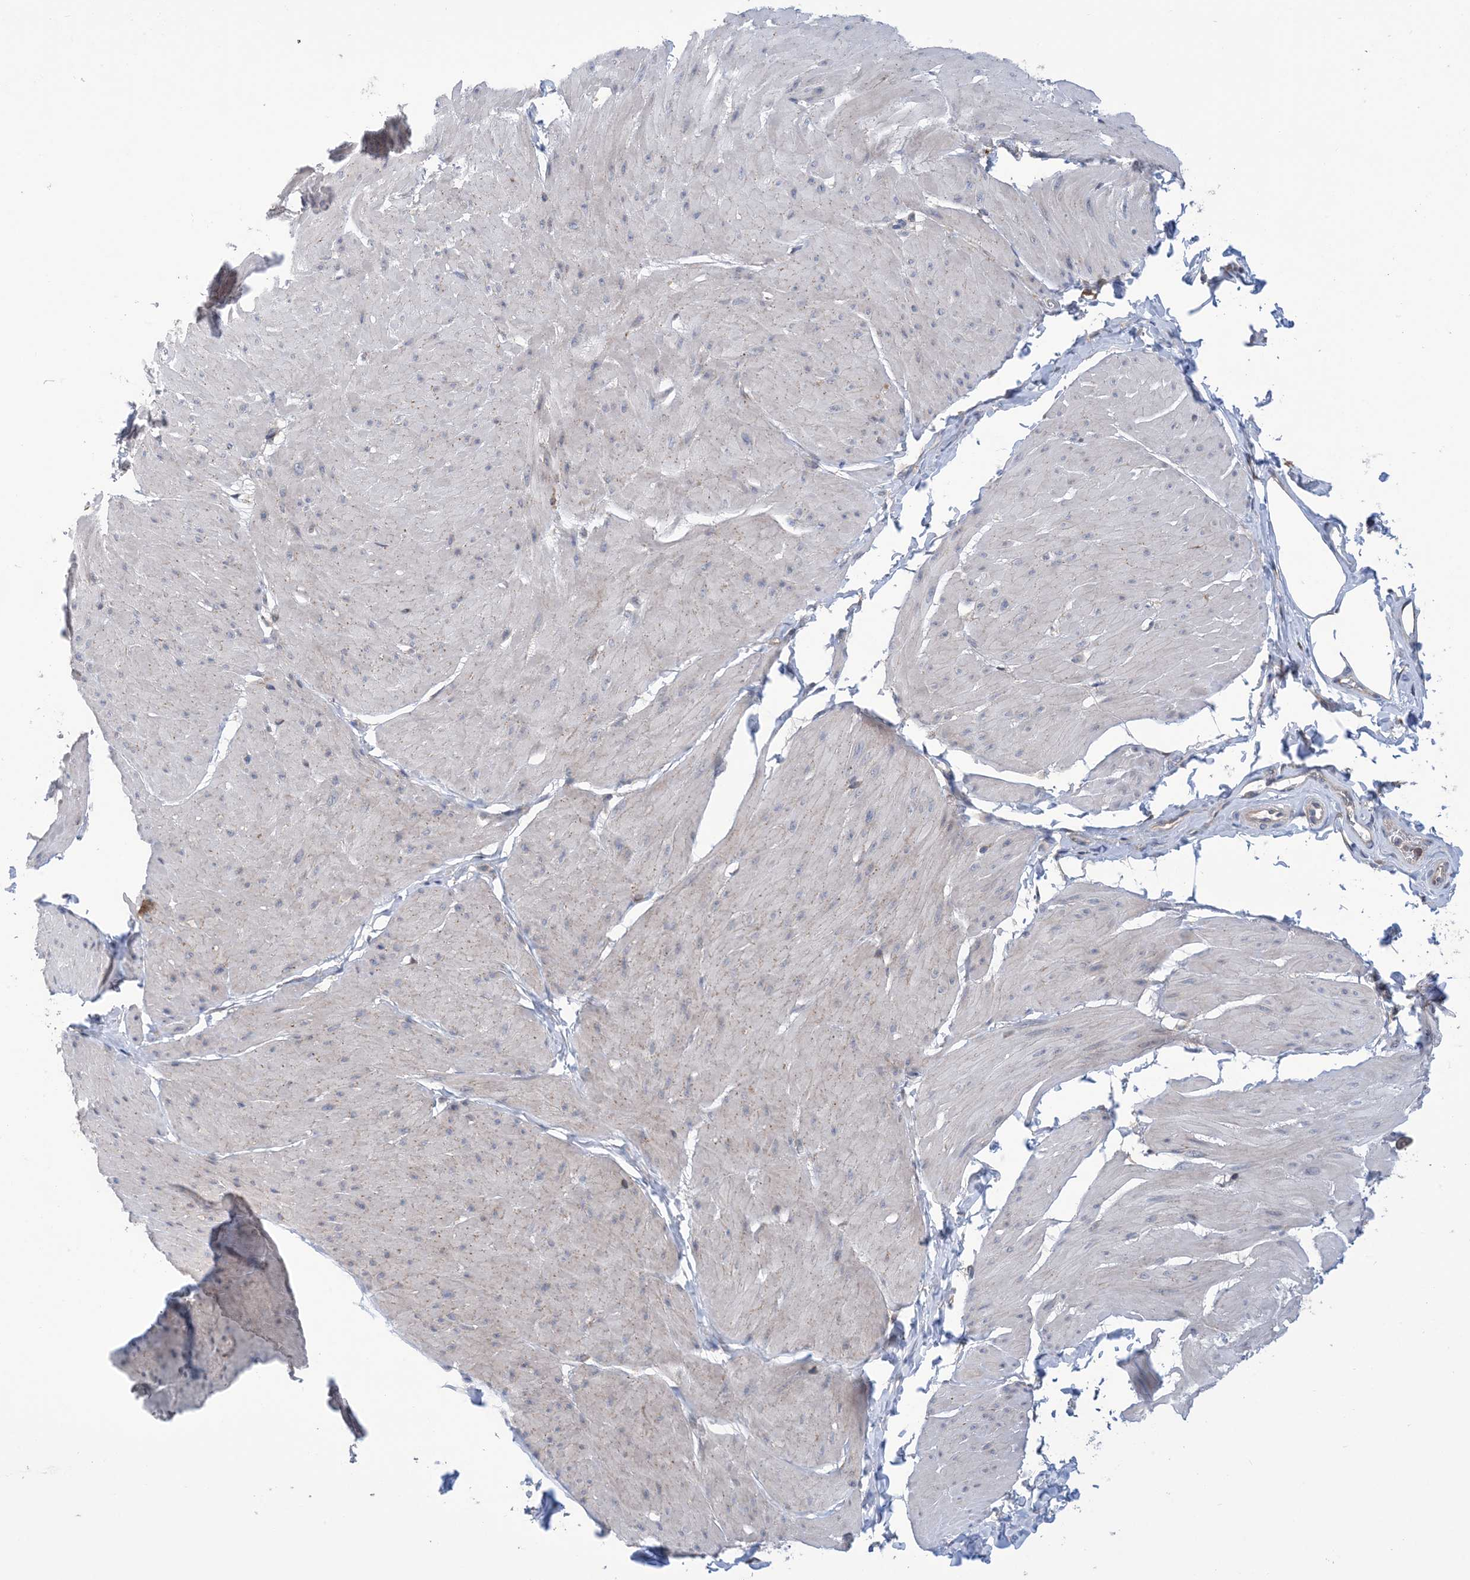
{"staining": {"intensity": "weak", "quantity": "<25%", "location": "cytoplasmic/membranous"}, "tissue": "smooth muscle", "cell_type": "Smooth muscle cells", "image_type": "normal", "snomed": [{"axis": "morphology", "description": "Urothelial carcinoma, High grade"}, {"axis": "topography", "description": "Urinary bladder"}], "caption": "DAB immunohistochemical staining of benign human smooth muscle shows no significant positivity in smooth muscle cells. Nuclei are stained in blue.", "gene": "EHBP1", "patient": {"sex": "male", "age": 46}}